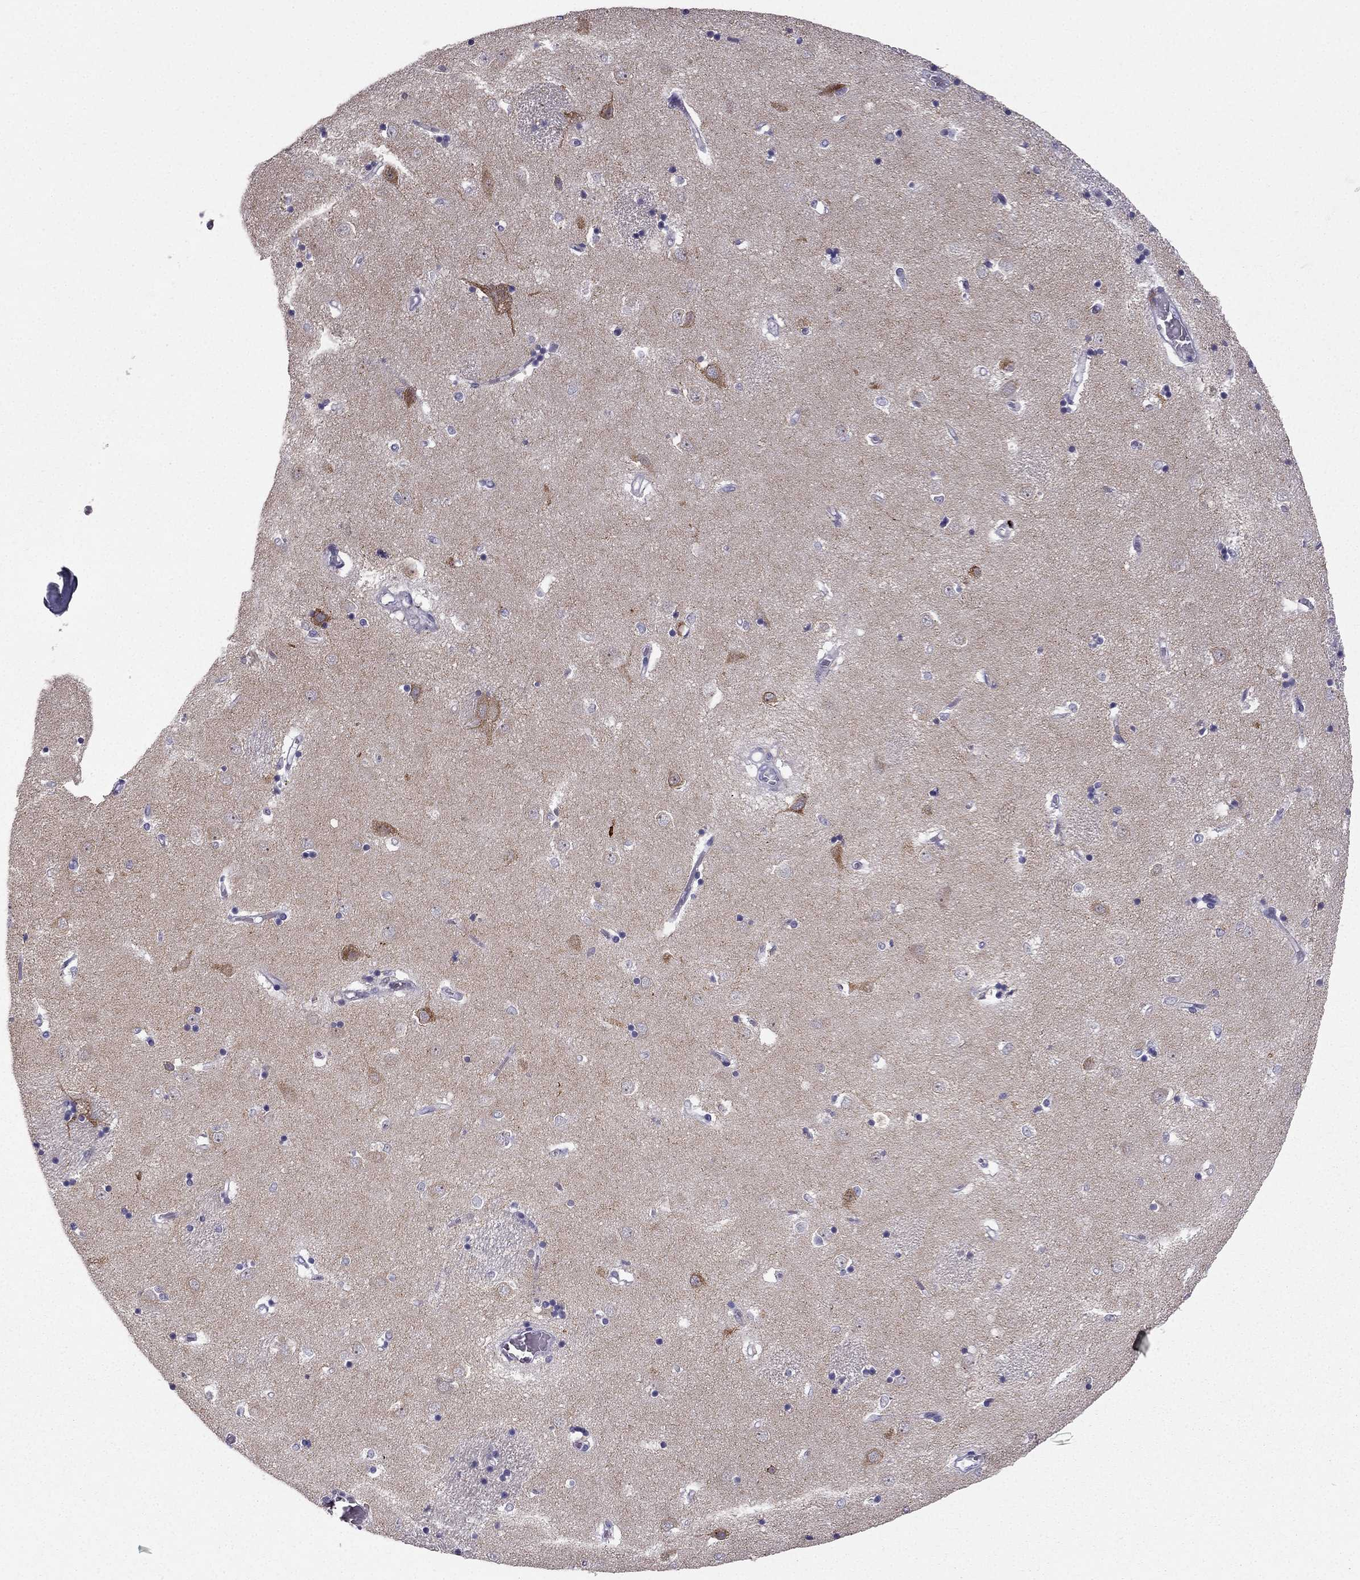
{"staining": {"intensity": "negative", "quantity": "none", "location": "none"}, "tissue": "caudate", "cell_type": "Glial cells", "image_type": "normal", "snomed": [{"axis": "morphology", "description": "Normal tissue, NOS"}, {"axis": "topography", "description": "Lateral ventricle wall"}], "caption": "Immunohistochemistry (IHC) micrograph of benign caudate stained for a protein (brown), which exhibits no expression in glial cells. (DAB IHC with hematoxylin counter stain).", "gene": "LMTK3", "patient": {"sex": "male", "age": 54}}